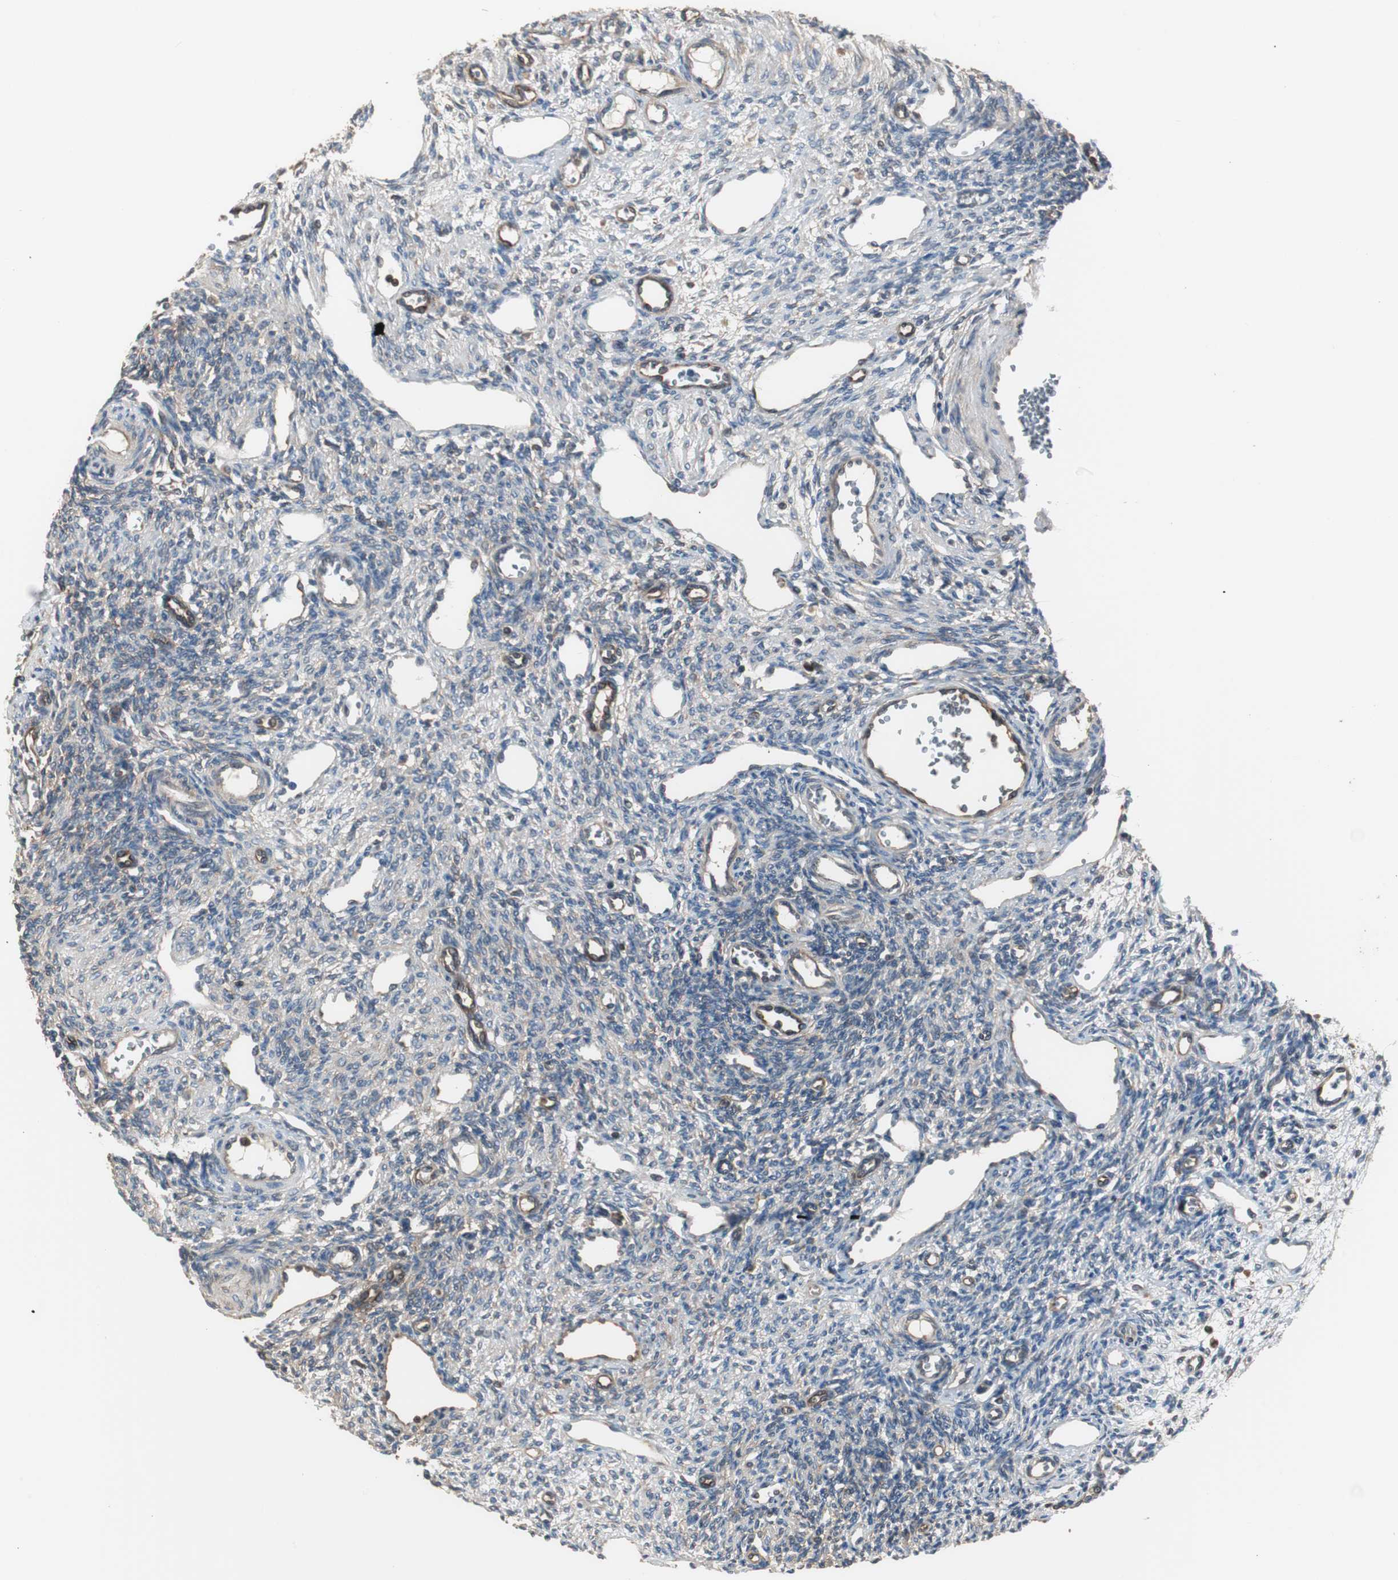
{"staining": {"intensity": "weak", "quantity": "25%-75%", "location": "cytoplasmic/membranous"}, "tissue": "ovary", "cell_type": "Ovarian stroma cells", "image_type": "normal", "snomed": [{"axis": "morphology", "description": "Normal tissue, NOS"}, {"axis": "topography", "description": "Ovary"}], "caption": "DAB (3,3'-diaminobenzidine) immunohistochemical staining of benign human ovary shows weak cytoplasmic/membranous protein positivity in approximately 25%-75% of ovarian stroma cells.", "gene": "CAPNS1", "patient": {"sex": "female", "age": 33}}